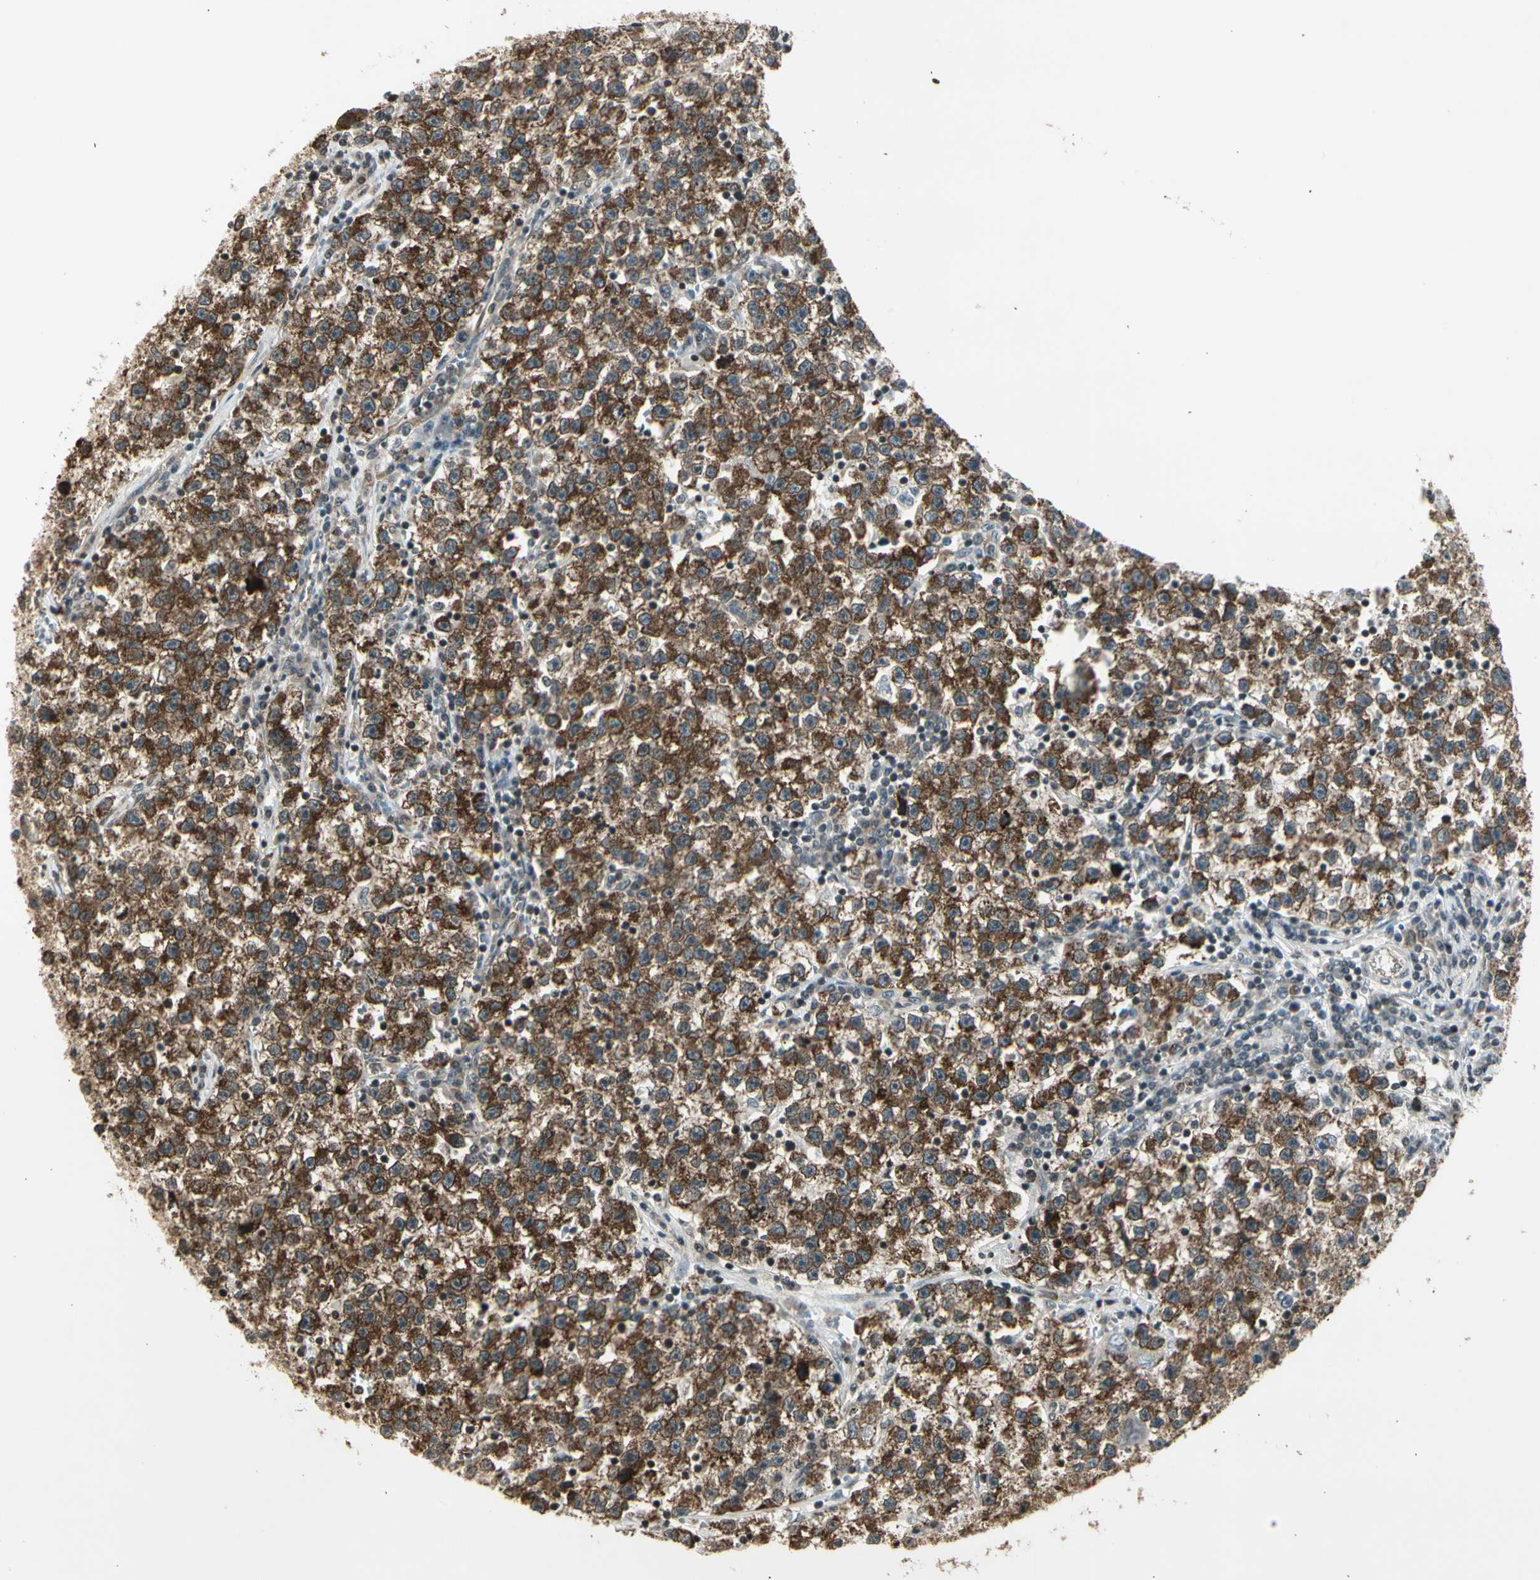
{"staining": {"intensity": "strong", "quantity": ">75%", "location": "cytoplasmic/membranous"}, "tissue": "testis cancer", "cell_type": "Tumor cells", "image_type": "cancer", "snomed": [{"axis": "morphology", "description": "Seminoma, NOS"}, {"axis": "topography", "description": "Testis"}], "caption": "This is a micrograph of immunohistochemistry staining of seminoma (testis), which shows strong positivity in the cytoplasmic/membranous of tumor cells.", "gene": "SMN2", "patient": {"sex": "male", "age": 22}}